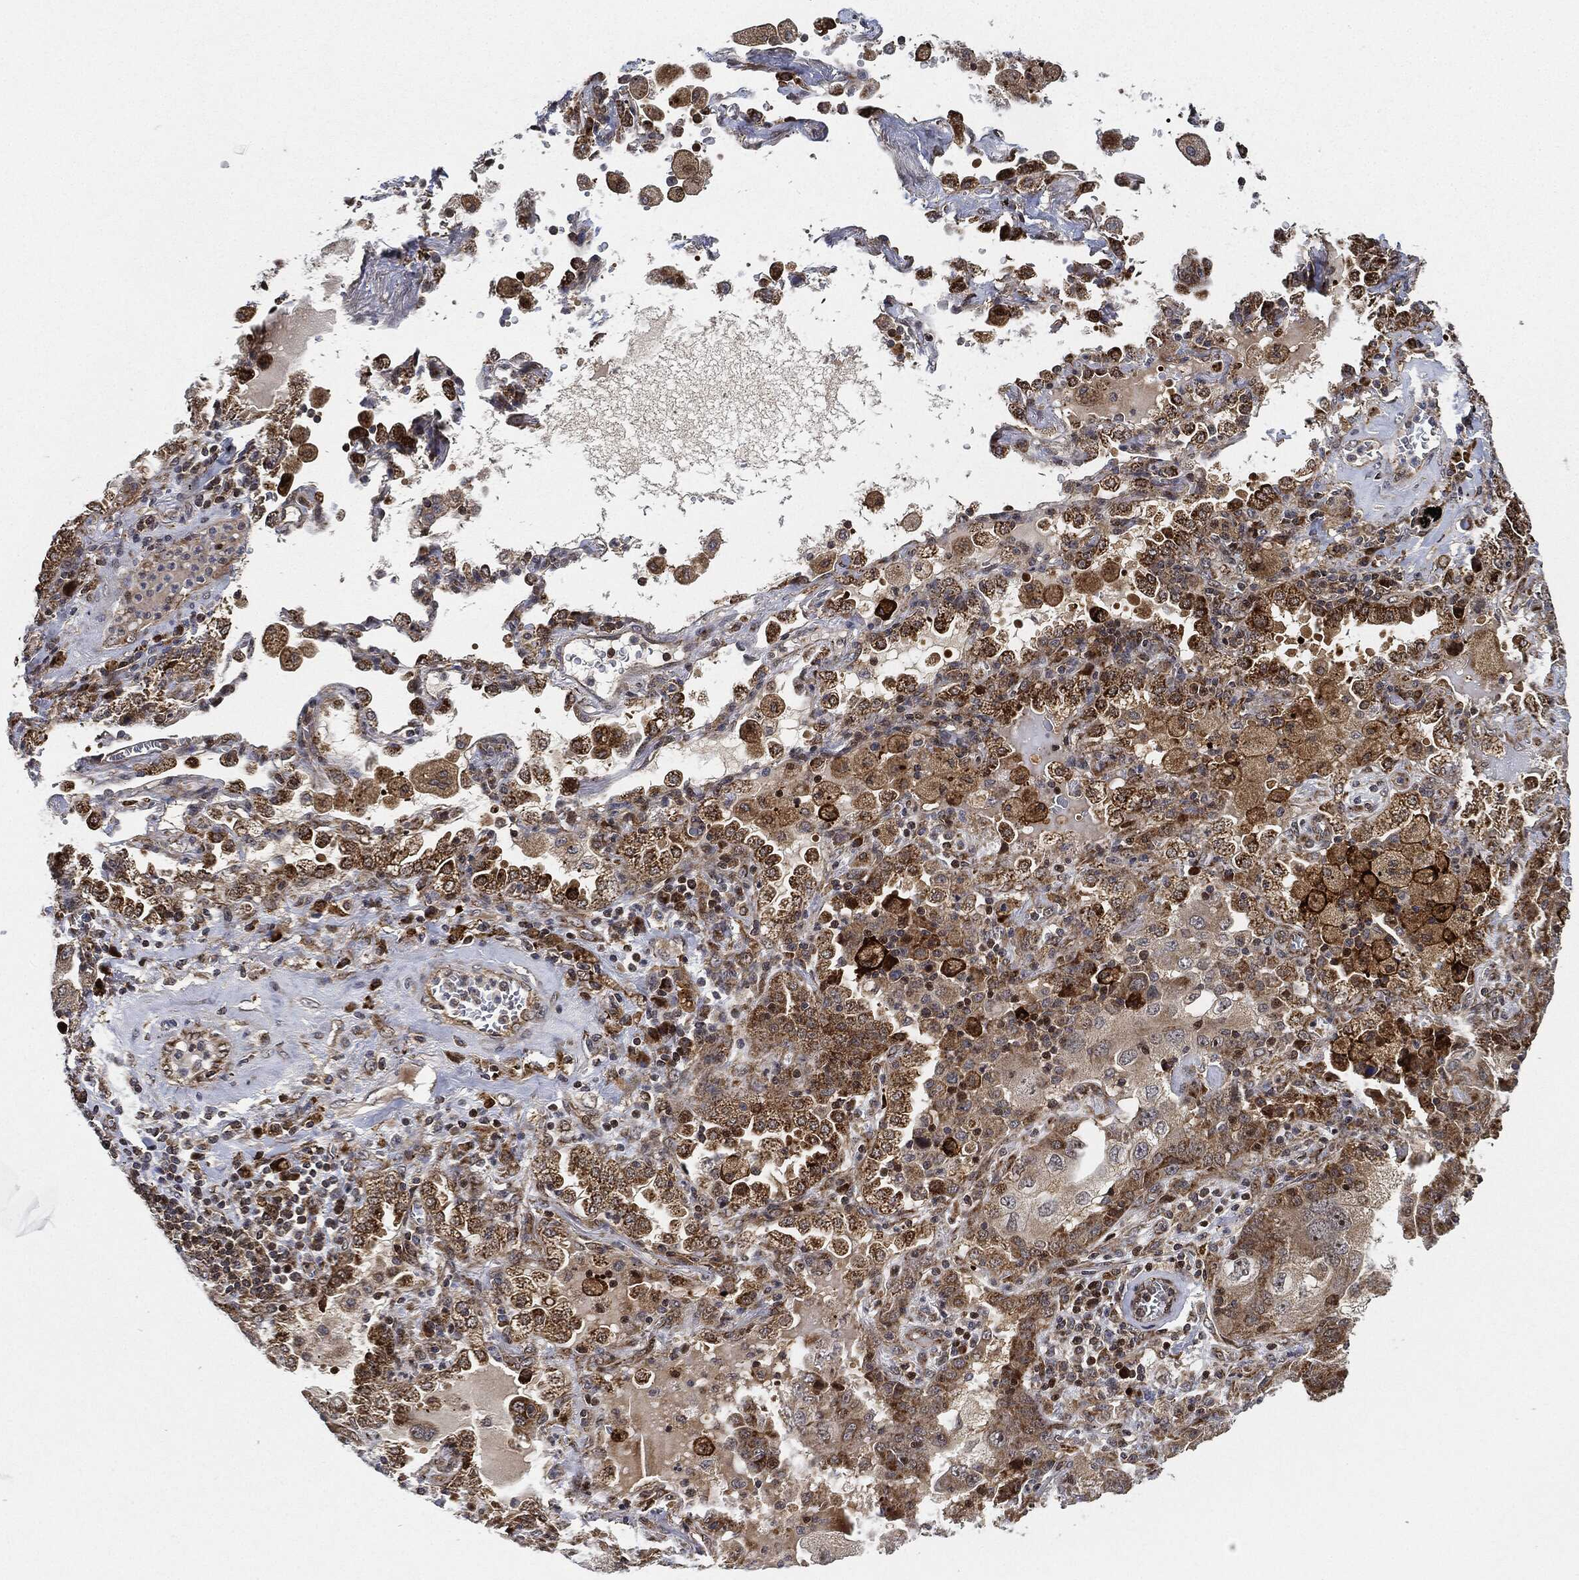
{"staining": {"intensity": "moderate", "quantity": "25%-75%", "location": "cytoplasmic/membranous"}, "tissue": "lung cancer", "cell_type": "Tumor cells", "image_type": "cancer", "snomed": [{"axis": "morphology", "description": "Adenocarcinoma, NOS"}, {"axis": "topography", "description": "Lung"}], "caption": "Immunohistochemistry image of adenocarcinoma (lung) stained for a protein (brown), which reveals medium levels of moderate cytoplasmic/membranous expression in about 25%-75% of tumor cells.", "gene": "RNASEL", "patient": {"sex": "female", "age": 61}}